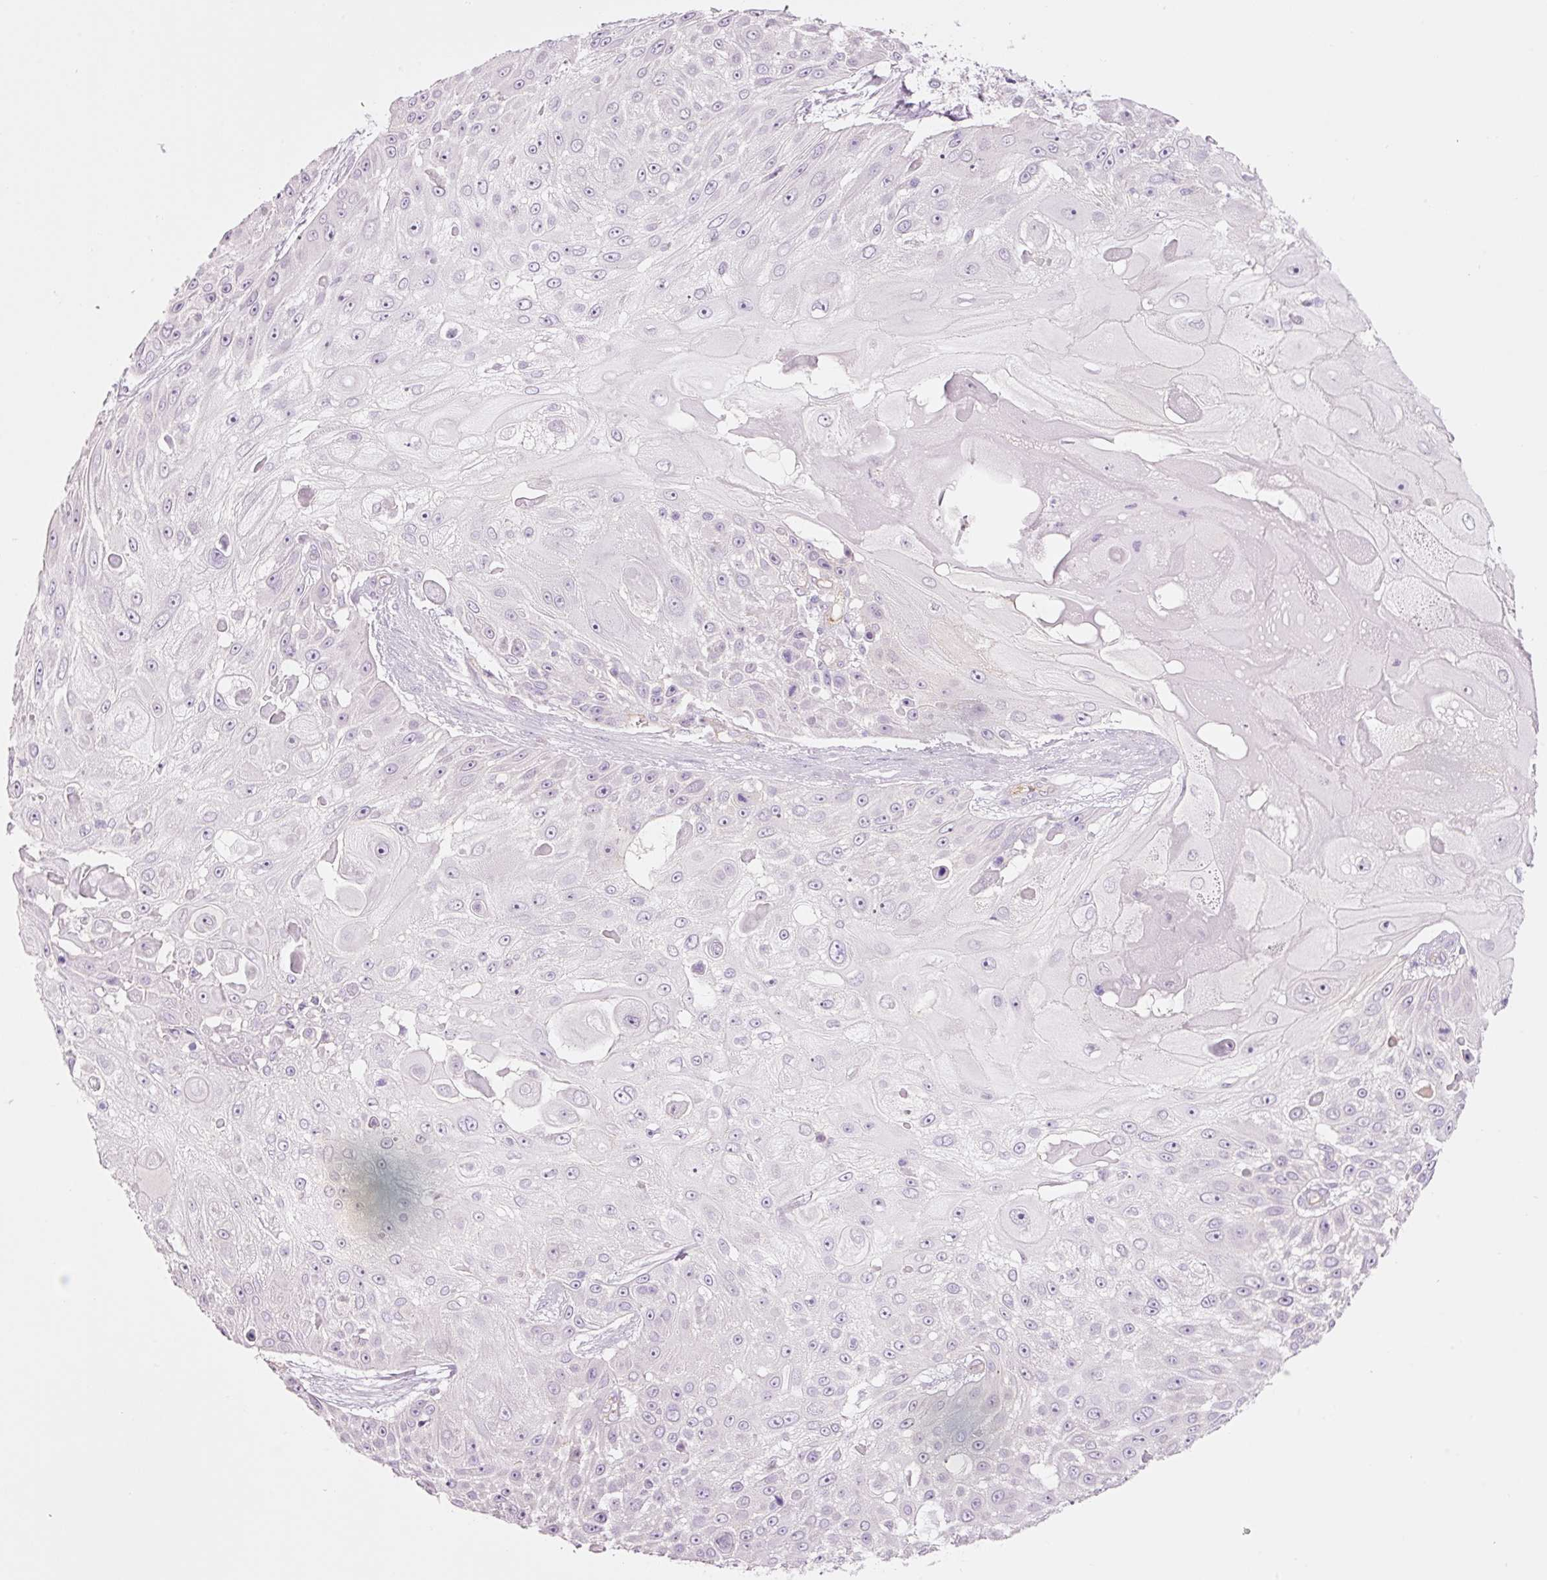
{"staining": {"intensity": "negative", "quantity": "none", "location": "none"}, "tissue": "skin cancer", "cell_type": "Tumor cells", "image_type": "cancer", "snomed": [{"axis": "morphology", "description": "Squamous cell carcinoma, NOS"}, {"axis": "topography", "description": "Skin"}], "caption": "The histopathology image displays no significant staining in tumor cells of squamous cell carcinoma (skin).", "gene": "HSPA4L", "patient": {"sex": "female", "age": 86}}